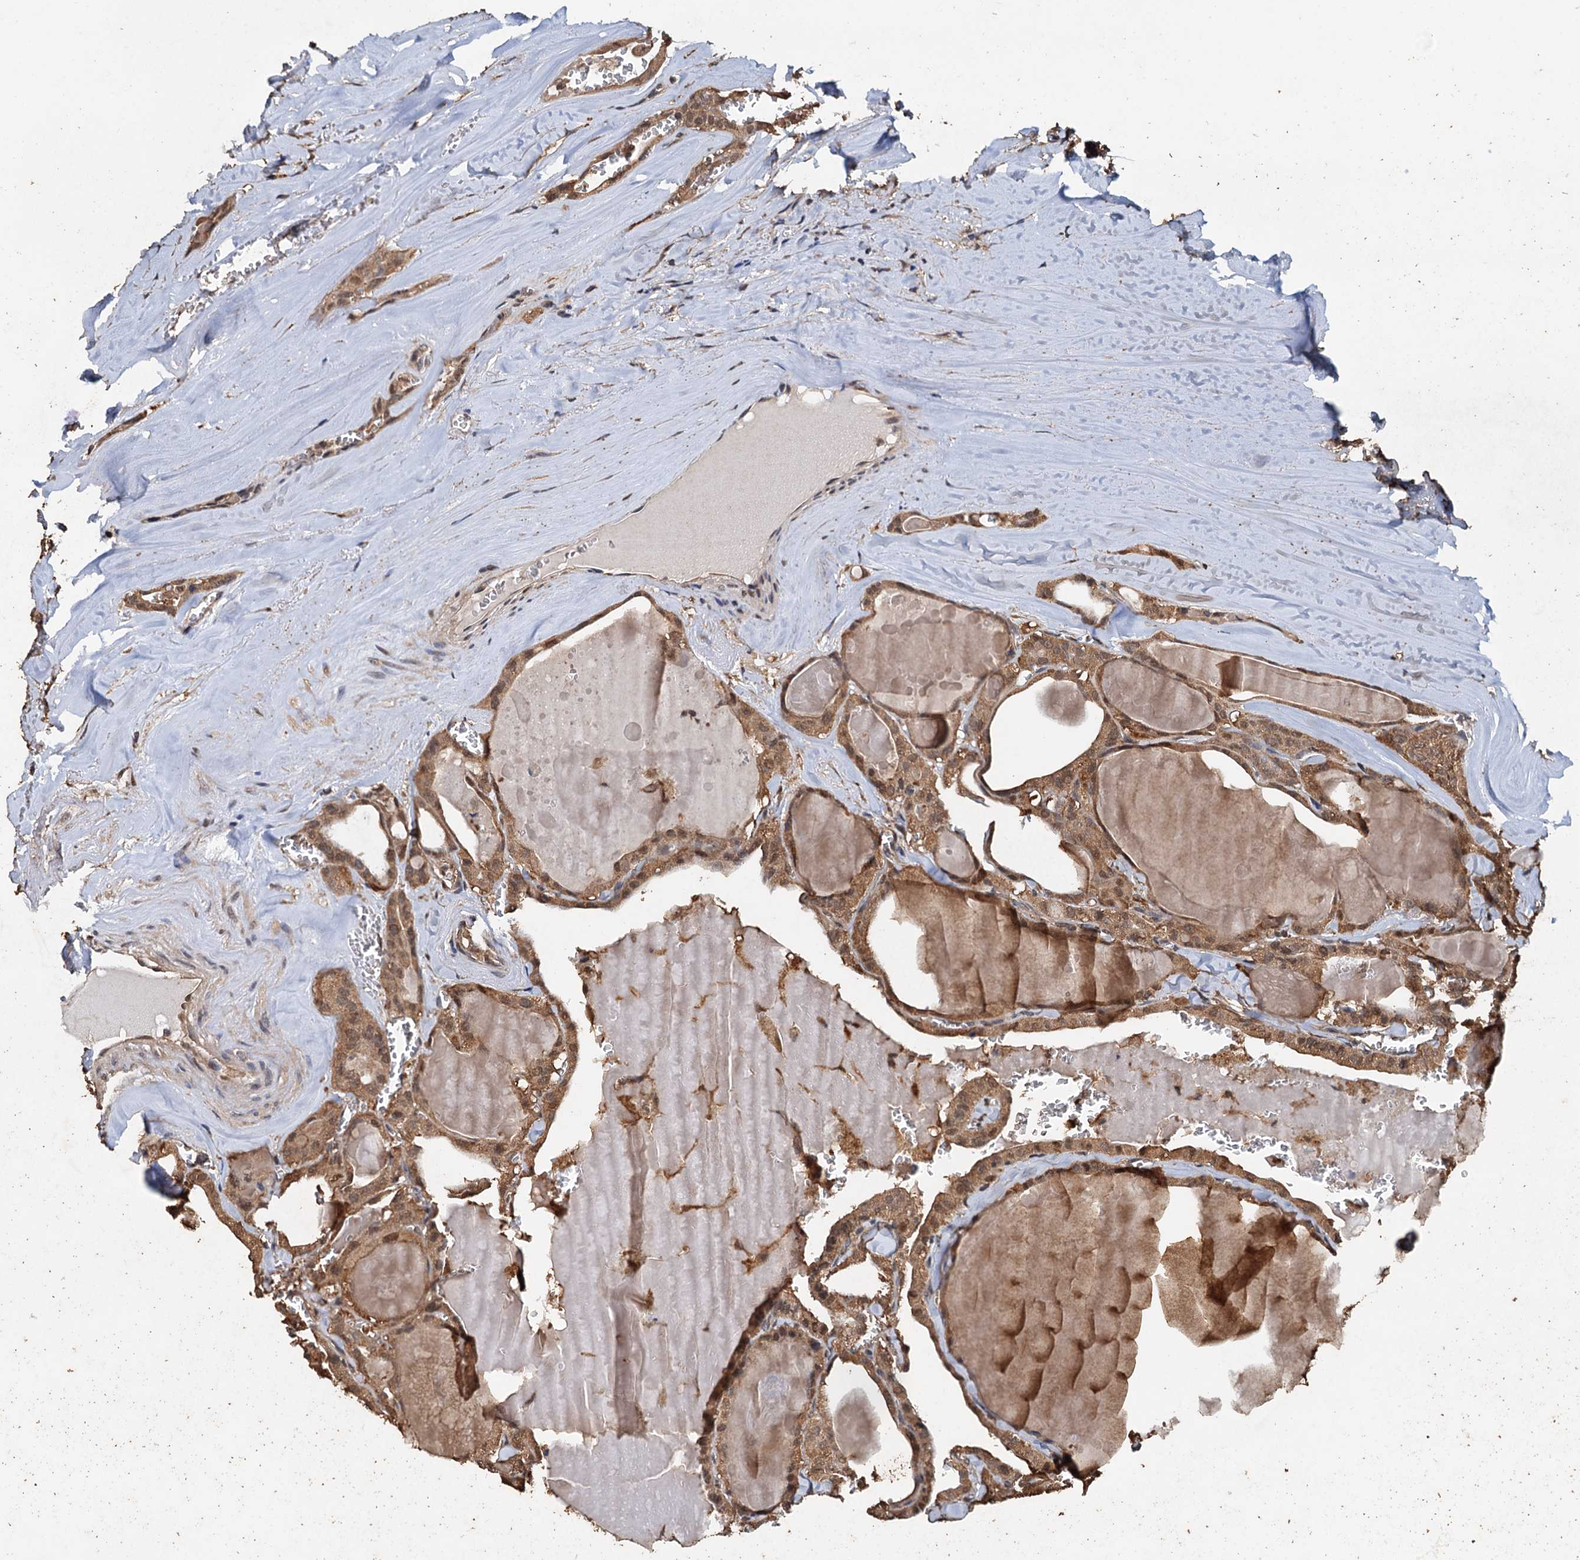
{"staining": {"intensity": "moderate", "quantity": ">75%", "location": "cytoplasmic/membranous,nuclear"}, "tissue": "thyroid cancer", "cell_type": "Tumor cells", "image_type": "cancer", "snomed": [{"axis": "morphology", "description": "Papillary adenocarcinoma, NOS"}, {"axis": "topography", "description": "Thyroid gland"}], "caption": "A medium amount of moderate cytoplasmic/membranous and nuclear staining is appreciated in about >75% of tumor cells in thyroid papillary adenocarcinoma tissue.", "gene": "PSMD9", "patient": {"sex": "male", "age": 52}}